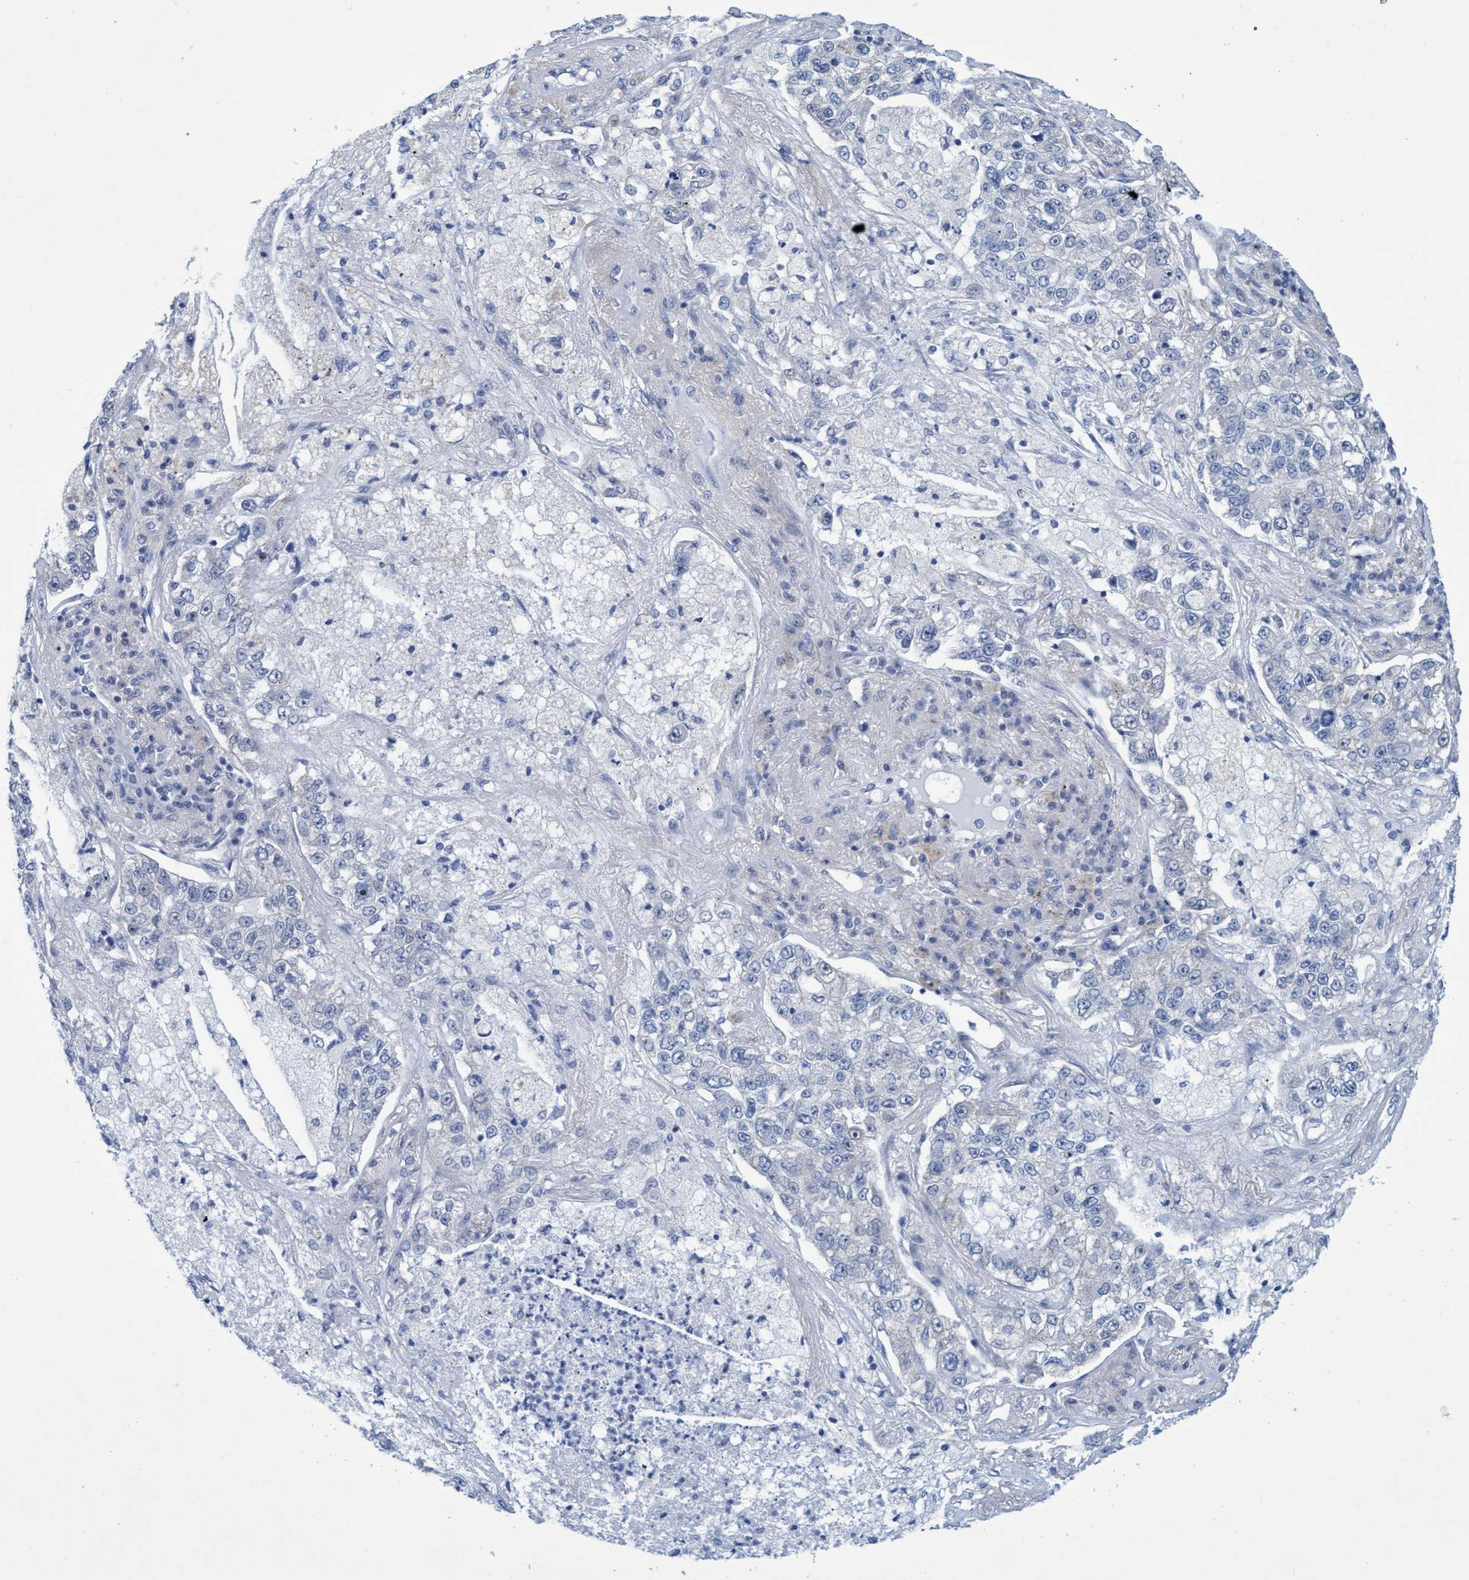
{"staining": {"intensity": "negative", "quantity": "none", "location": "none"}, "tissue": "lung cancer", "cell_type": "Tumor cells", "image_type": "cancer", "snomed": [{"axis": "morphology", "description": "Adenocarcinoma, NOS"}, {"axis": "topography", "description": "Lung"}], "caption": "Immunohistochemistry photomicrograph of human adenocarcinoma (lung) stained for a protein (brown), which demonstrates no expression in tumor cells.", "gene": "R3HCC1", "patient": {"sex": "male", "age": 49}}